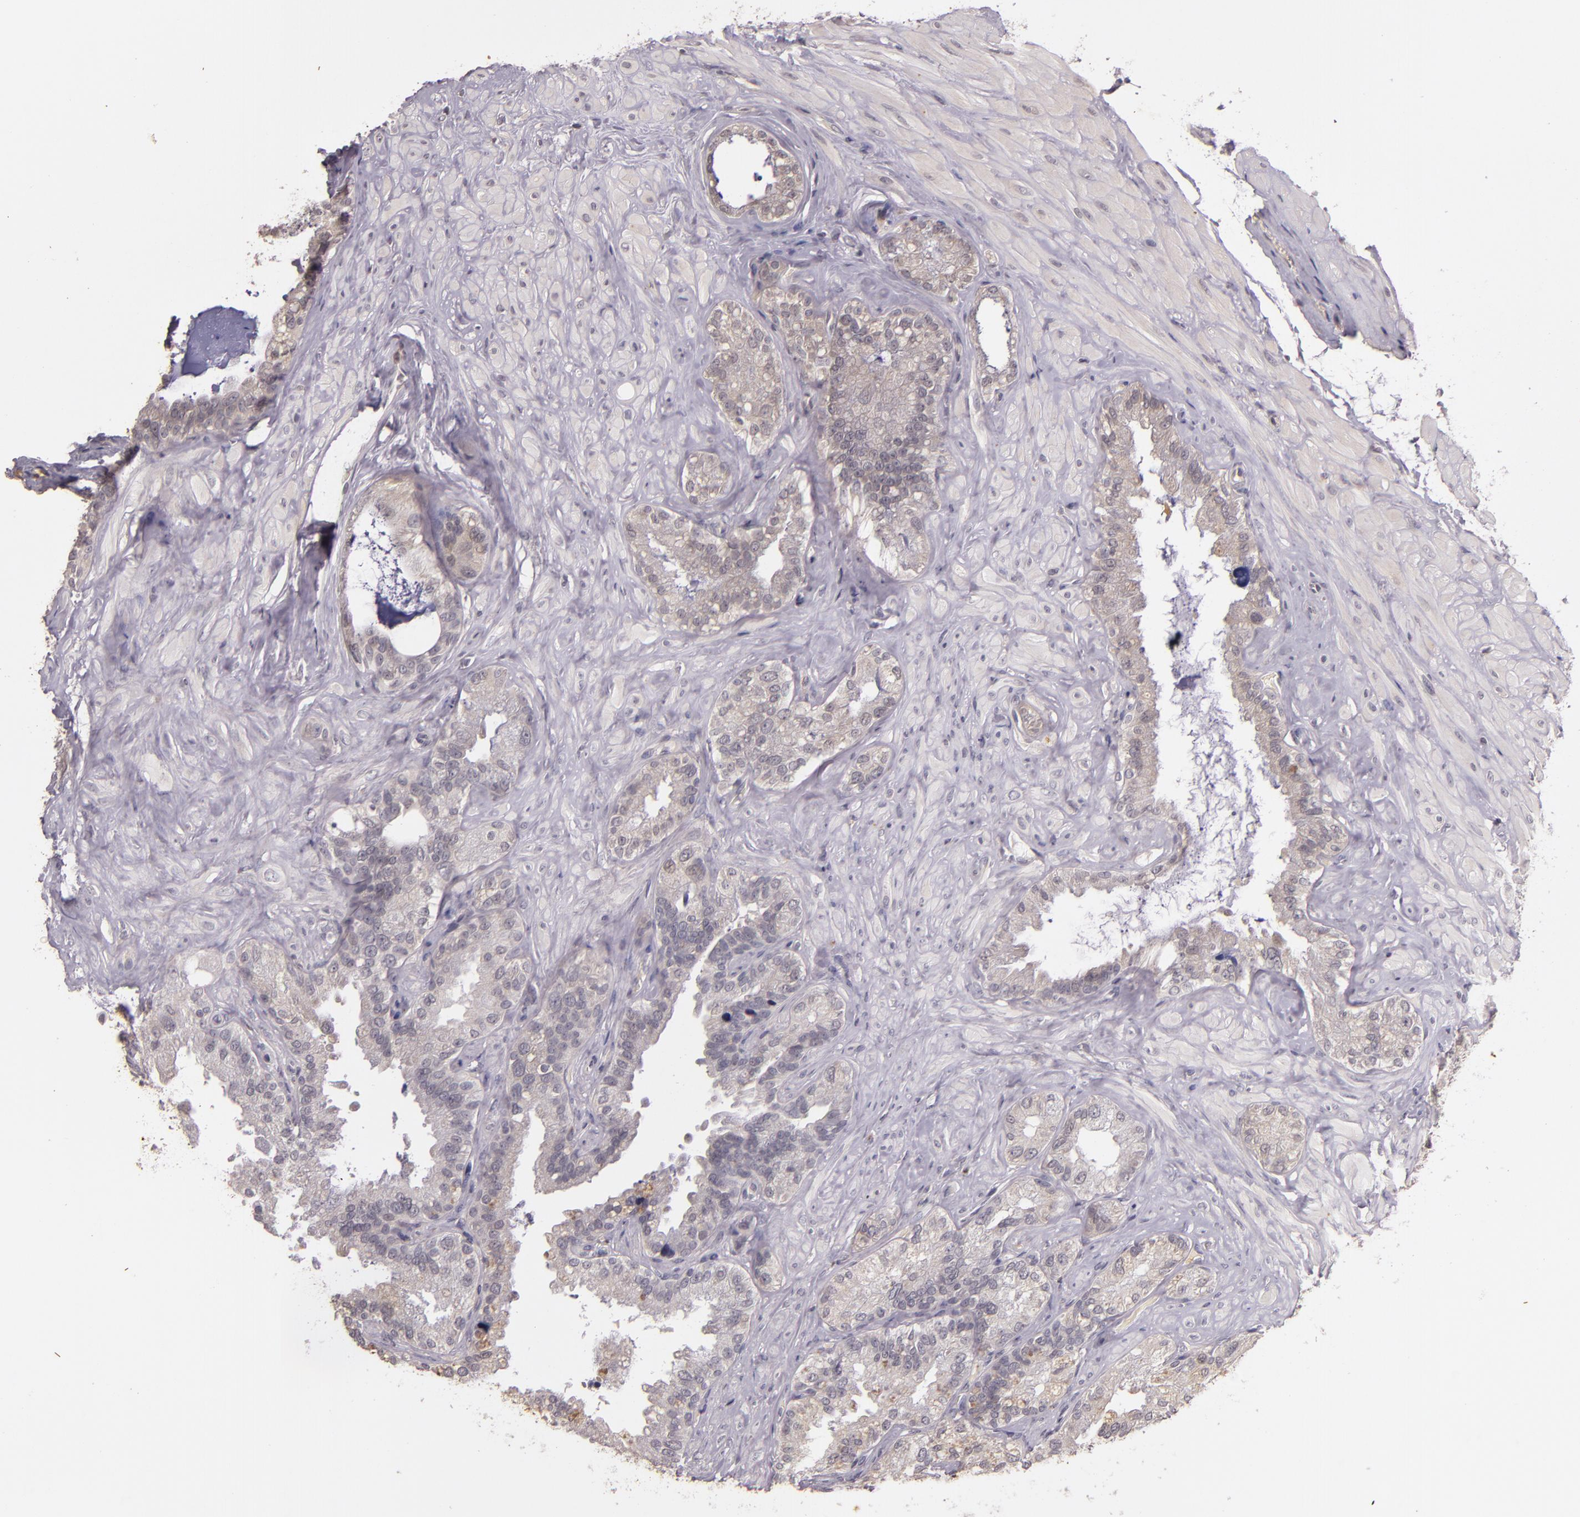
{"staining": {"intensity": "moderate", "quantity": "<25%", "location": "cytoplasmic/membranous"}, "tissue": "seminal vesicle", "cell_type": "Glandular cells", "image_type": "normal", "snomed": [{"axis": "morphology", "description": "Normal tissue, NOS"}, {"axis": "topography", "description": "Seminal veicle"}], "caption": "A micrograph of seminal vesicle stained for a protein shows moderate cytoplasmic/membranous brown staining in glandular cells. The protein is shown in brown color, while the nuclei are stained blue.", "gene": "TFF1", "patient": {"sex": "male", "age": 63}}